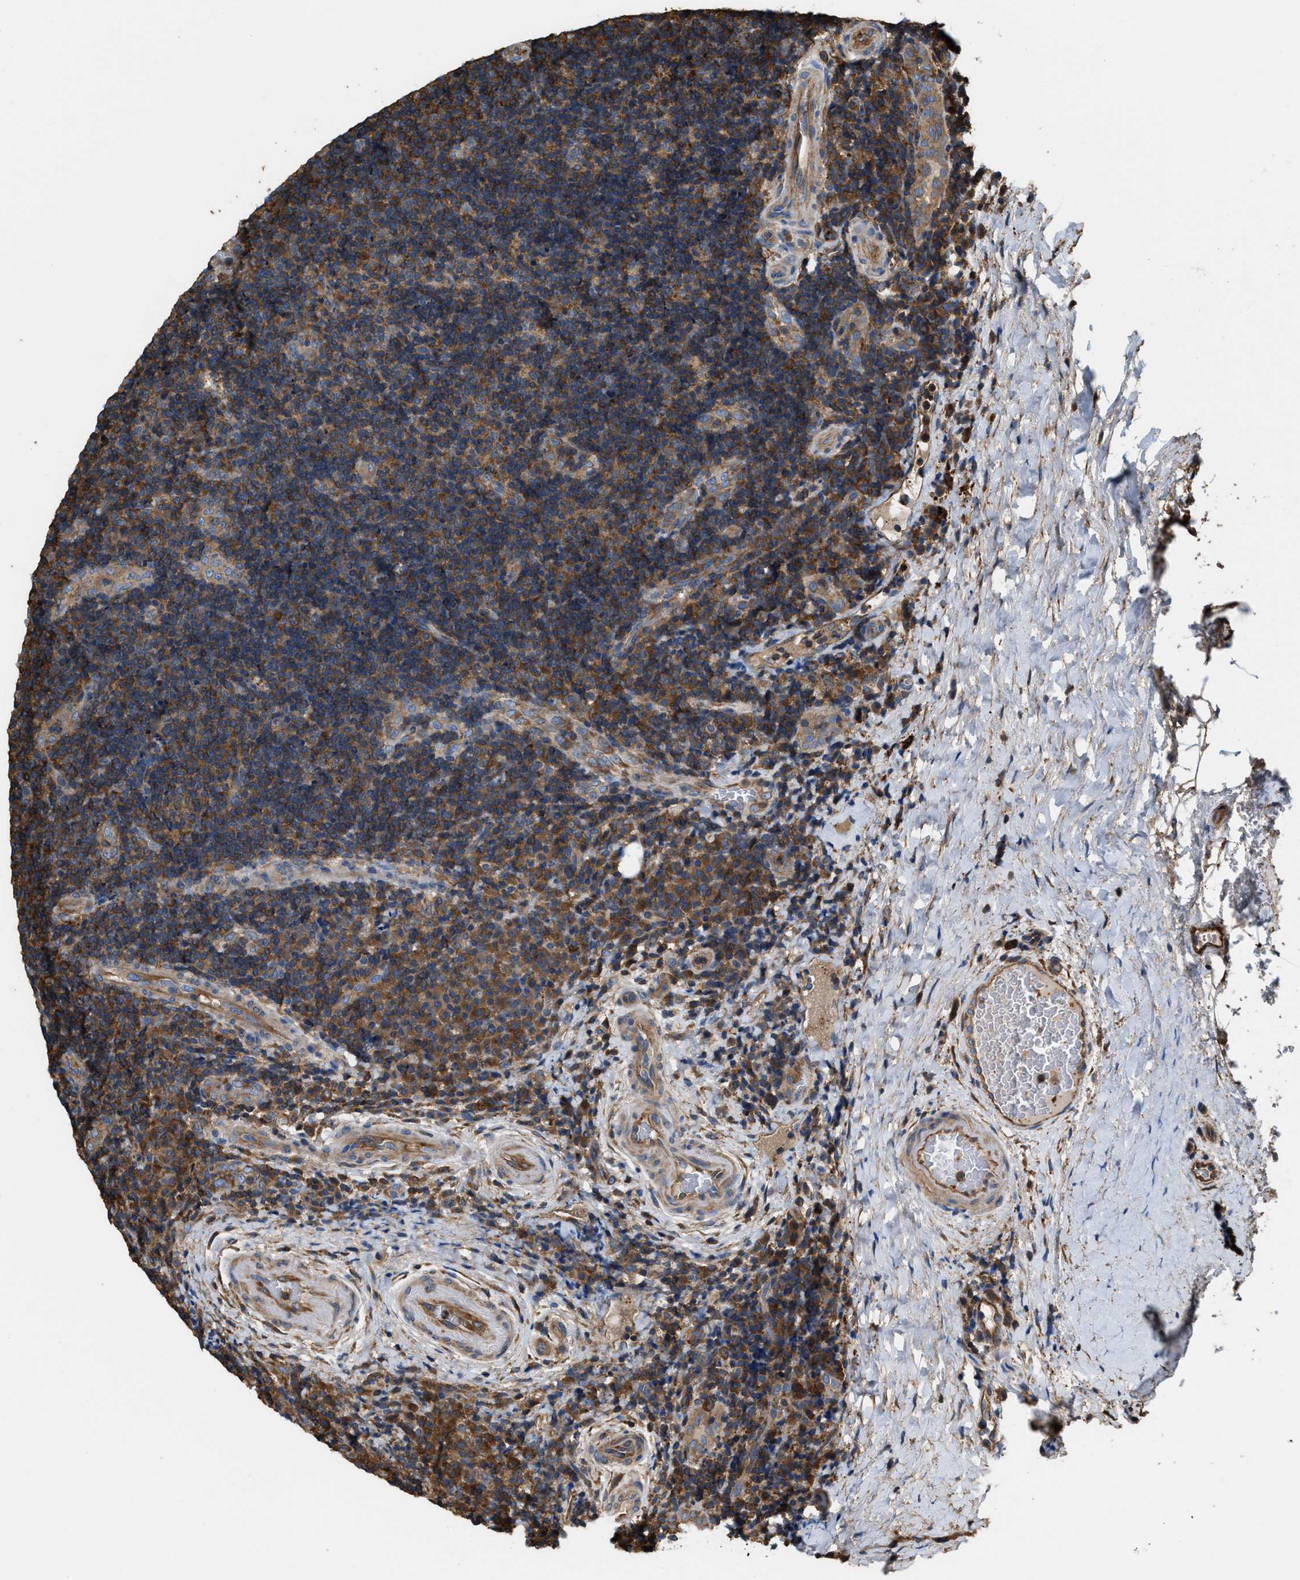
{"staining": {"intensity": "moderate", "quantity": ">75%", "location": "cytoplasmic/membranous"}, "tissue": "lymphoma", "cell_type": "Tumor cells", "image_type": "cancer", "snomed": [{"axis": "morphology", "description": "Malignant lymphoma, non-Hodgkin's type, High grade"}, {"axis": "topography", "description": "Tonsil"}], "caption": "Tumor cells exhibit medium levels of moderate cytoplasmic/membranous positivity in about >75% of cells in human high-grade malignant lymphoma, non-Hodgkin's type. The protein is shown in brown color, while the nuclei are stained blue.", "gene": "ATIC", "patient": {"sex": "female", "age": 36}}